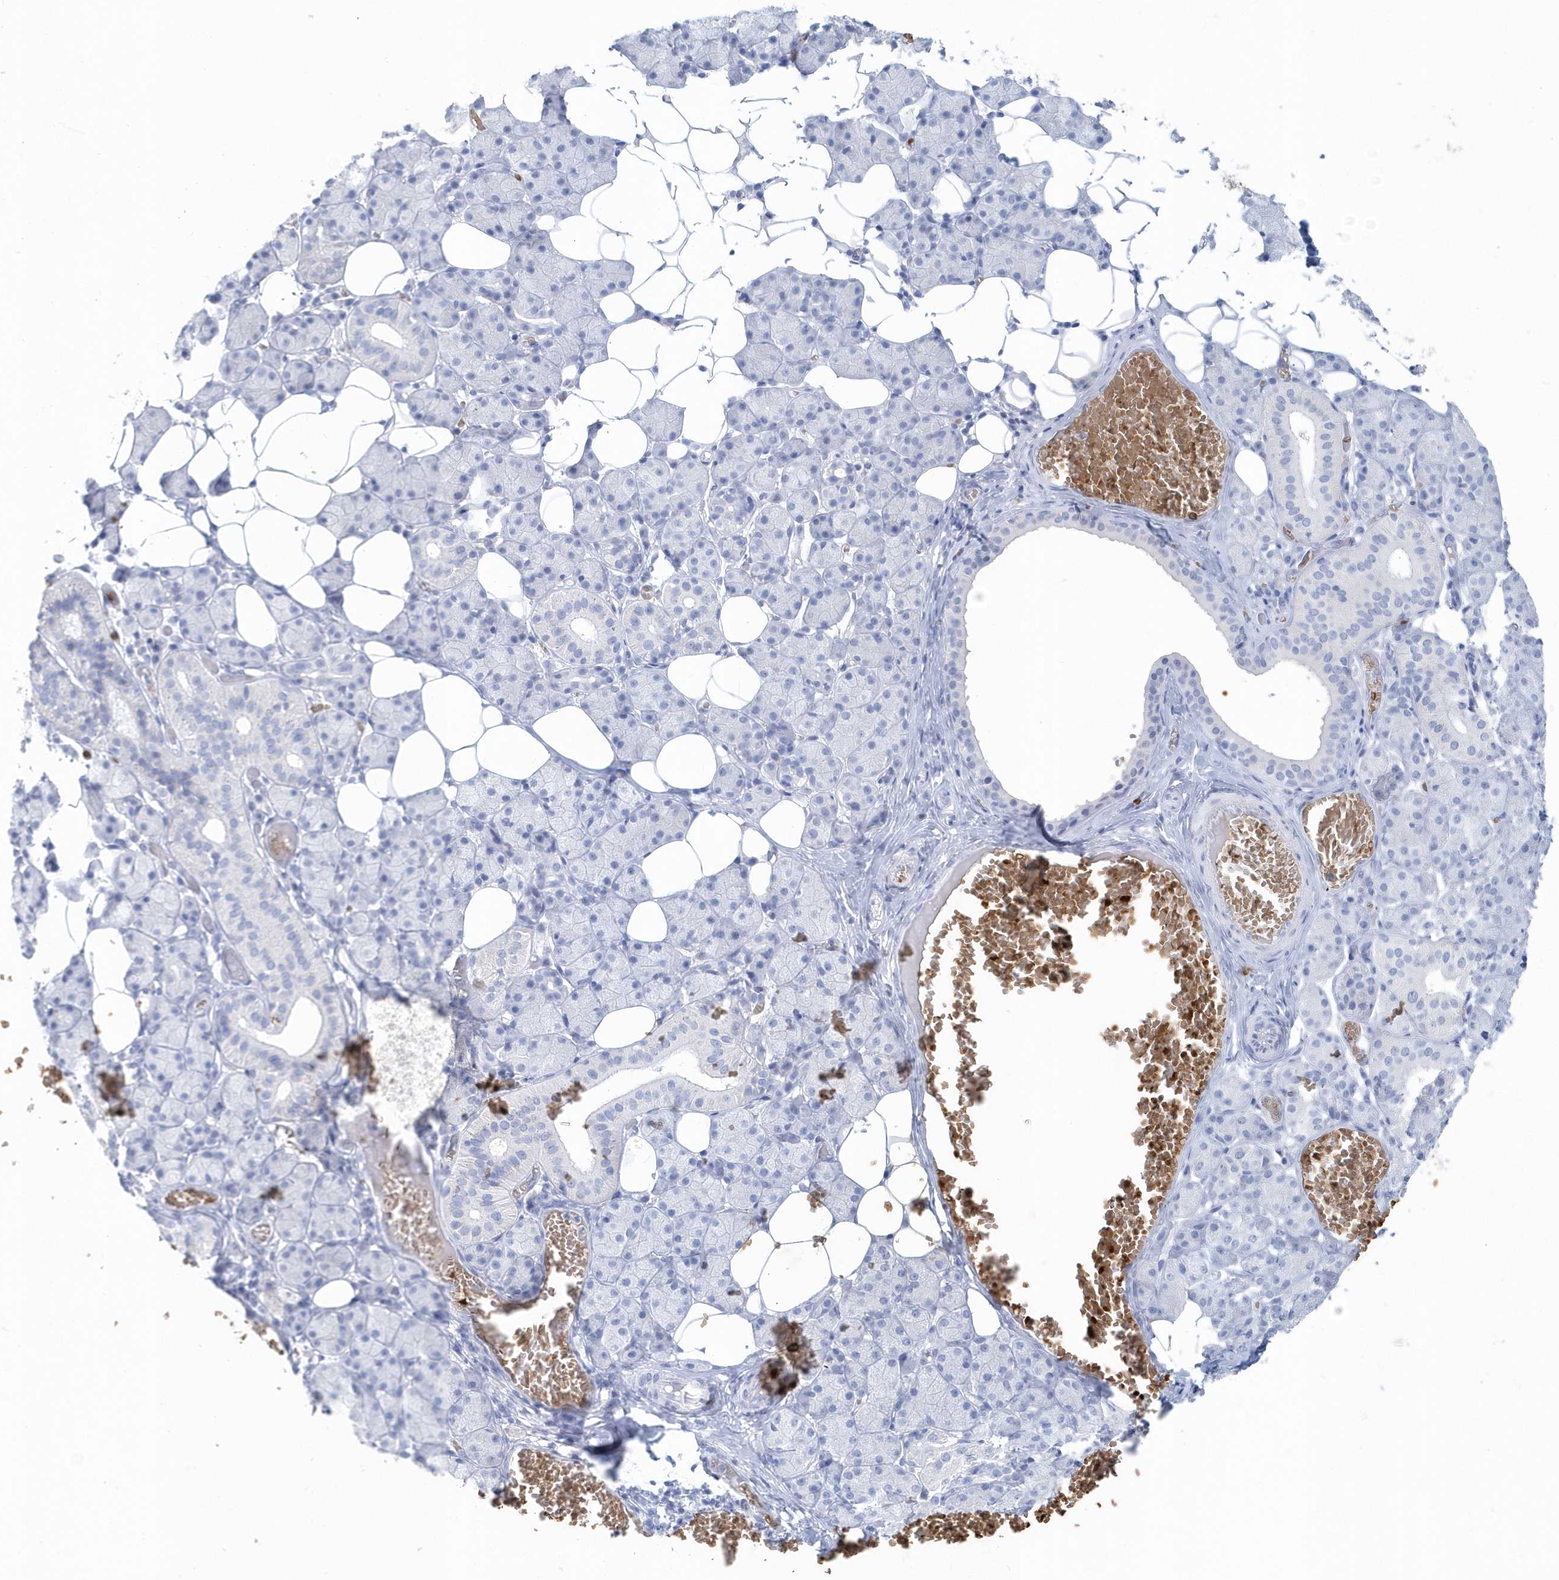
{"staining": {"intensity": "negative", "quantity": "none", "location": "none"}, "tissue": "salivary gland", "cell_type": "Glandular cells", "image_type": "normal", "snomed": [{"axis": "morphology", "description": "Normal tissue, NOS"}, {"axis": "topography", "description": "Salivary gland"}], "caption": "Protein analysis of unremarkable salivary gland displays no significant positivity in glandular cells.", "gene": "HBA2", "patient": {"sex": "female", "age": 33}}